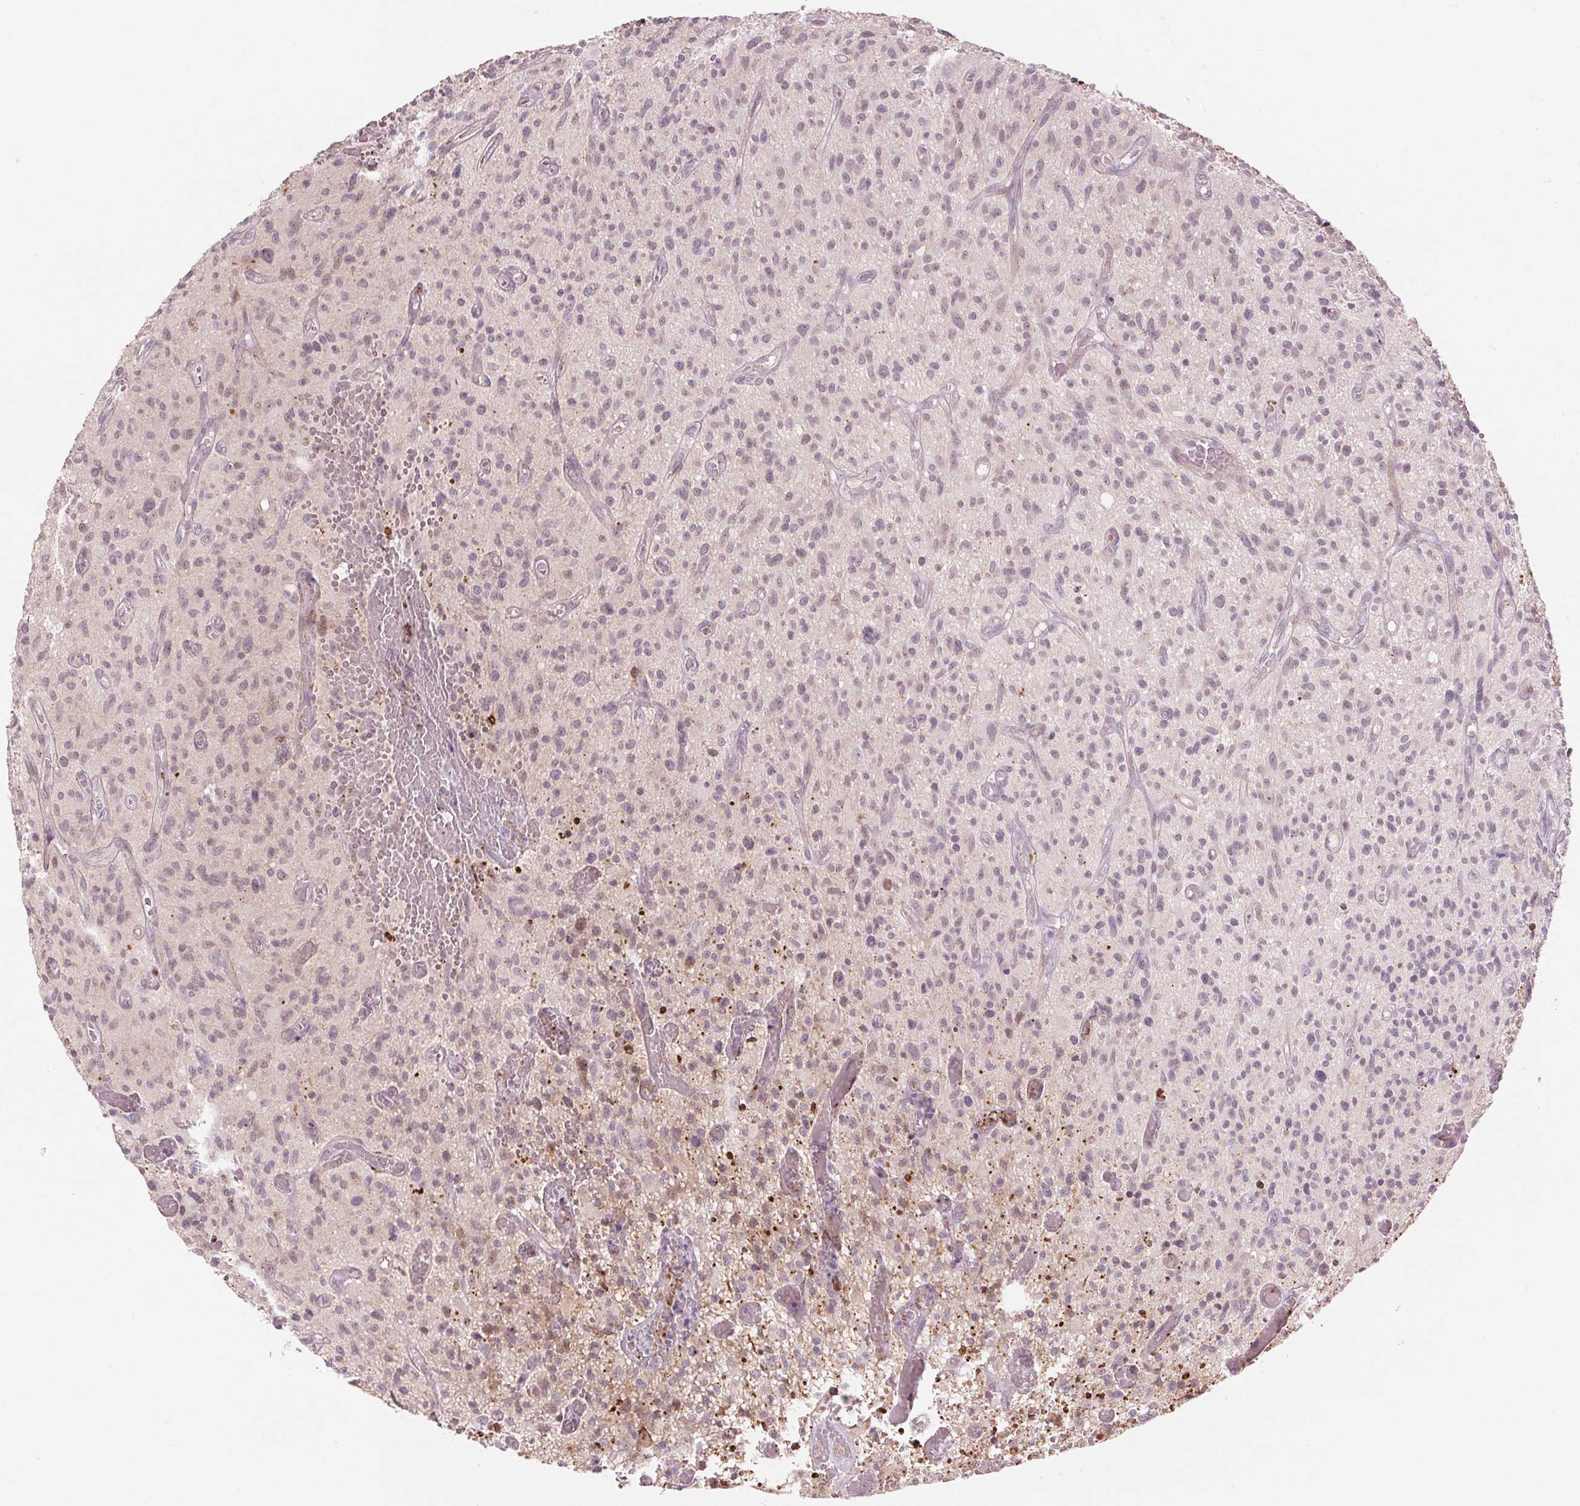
{"staining": {"intensity": "negative", "quantity": "none", "location": "none"}, "tissue": "glioma", "cell_type": "Tumor cells", "image_type": "cancer", "snomed": [{"axis": "morphology", "description": "Glioma, malignant, High grade"}, {"axis": "topography", "description": "Brain"}], "caption": "High power microscopy histopathology image of an IHC image of glioma, revealing no significant staining in tumor cells. (DAB (3,3'-diaminobenzidine) immunohistochemistry with hematoxylin counter stain).", "gene": "TMED6", "patient": {"sex": "male", "age": 75}}